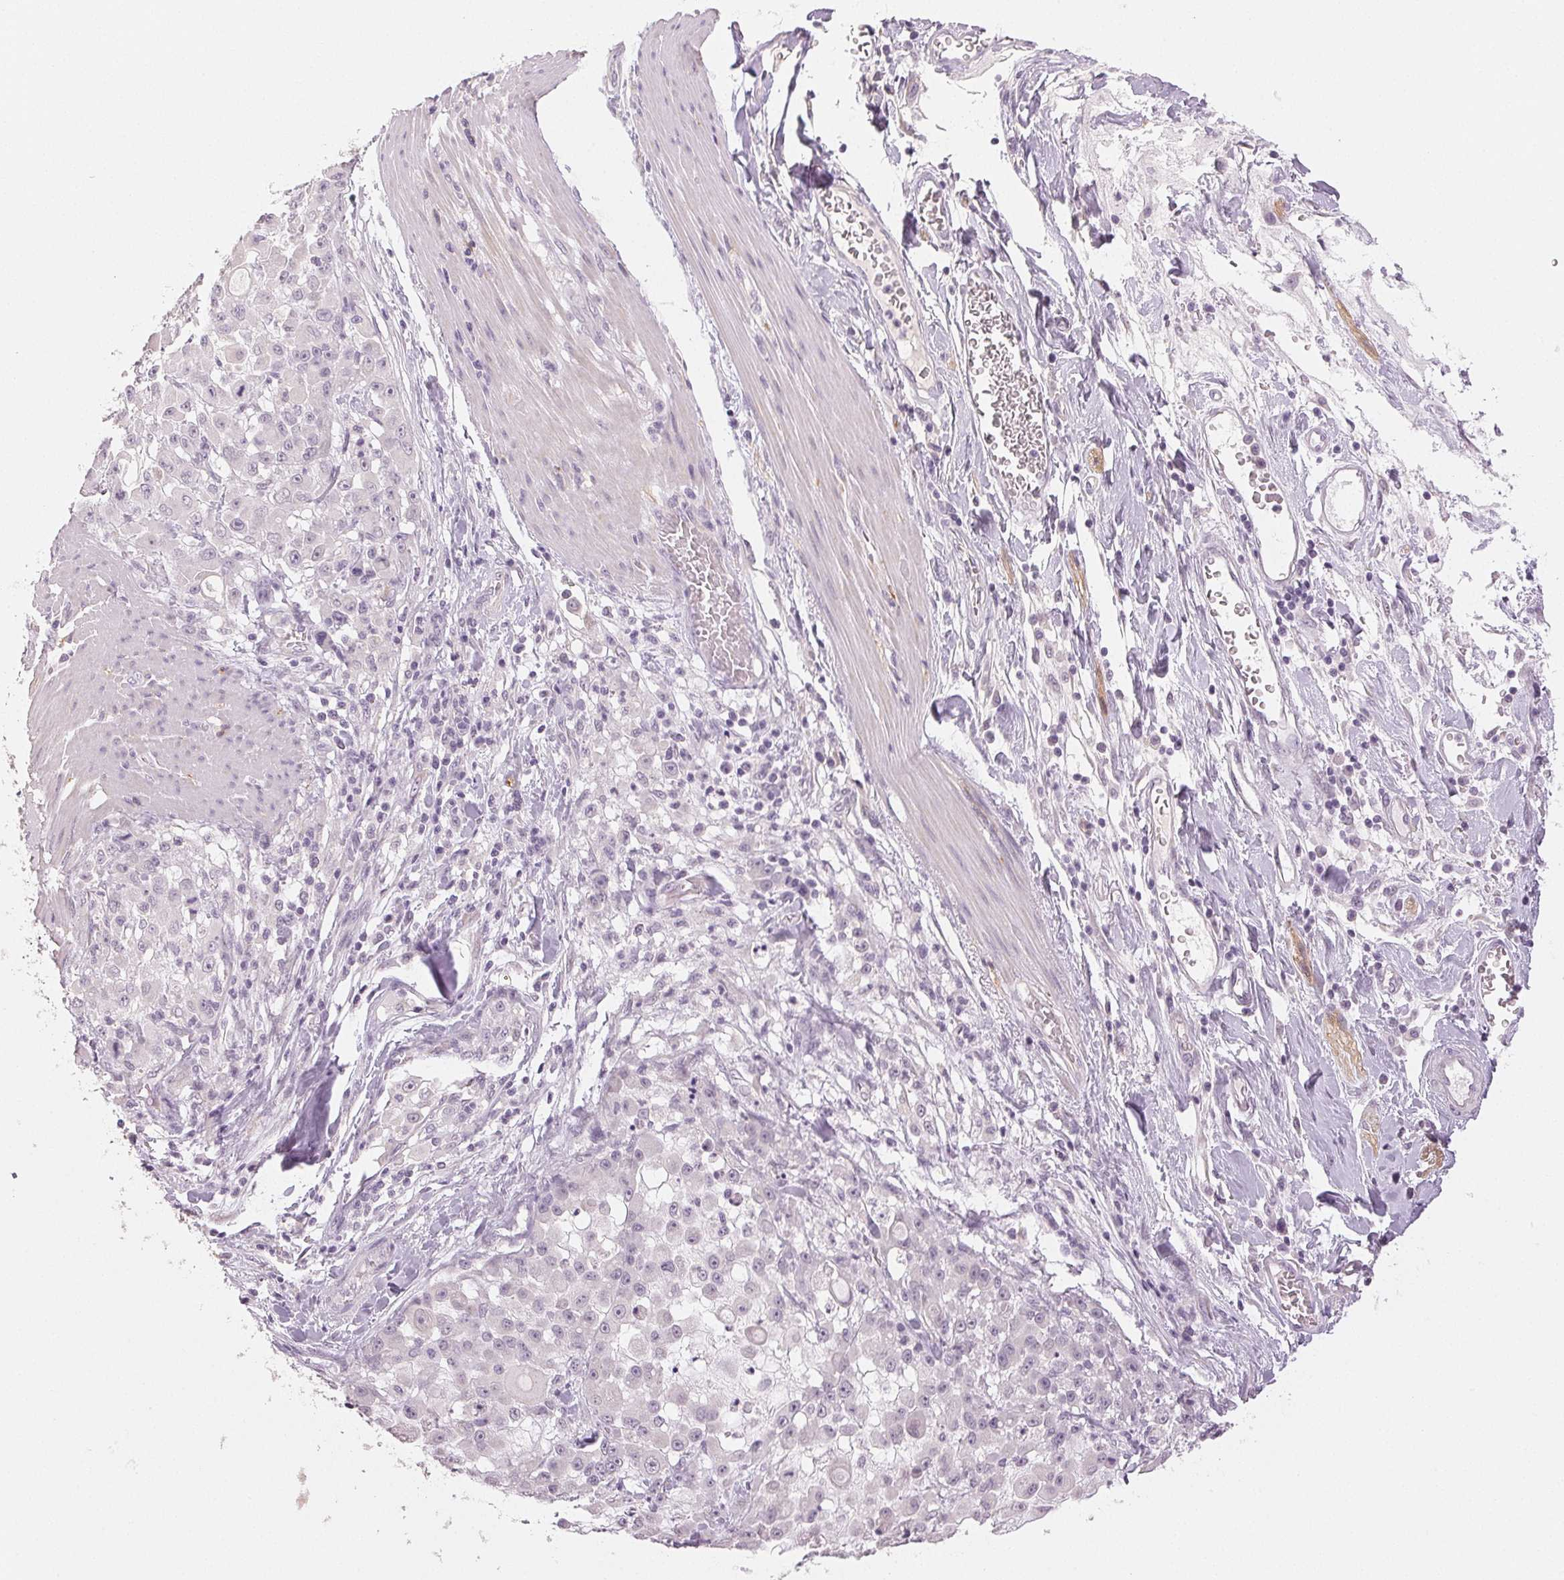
{"staining": {"intensity": "negative", "quantity": "none", "location": "none"}, "tissue": "stomach cancer", "cell_type": "Tumor cells", "image_type": "cancer", "snomed": [{"axis": "morphology", "description": "Adenocarcinoma, NOS"}, {"axis": "topography", "description": "Stomach"}], "caption": "IHC micrograph of neoplastic tissue: adenocarcinoma (stomach) stained with DAB (3,3'-diaminobenzidine) shows no significant protein expression in tumor cells. Nuclei are stained in blue.", "gene": "MAP1LC3A", "patient": {"sex": "female", "age": 76}}